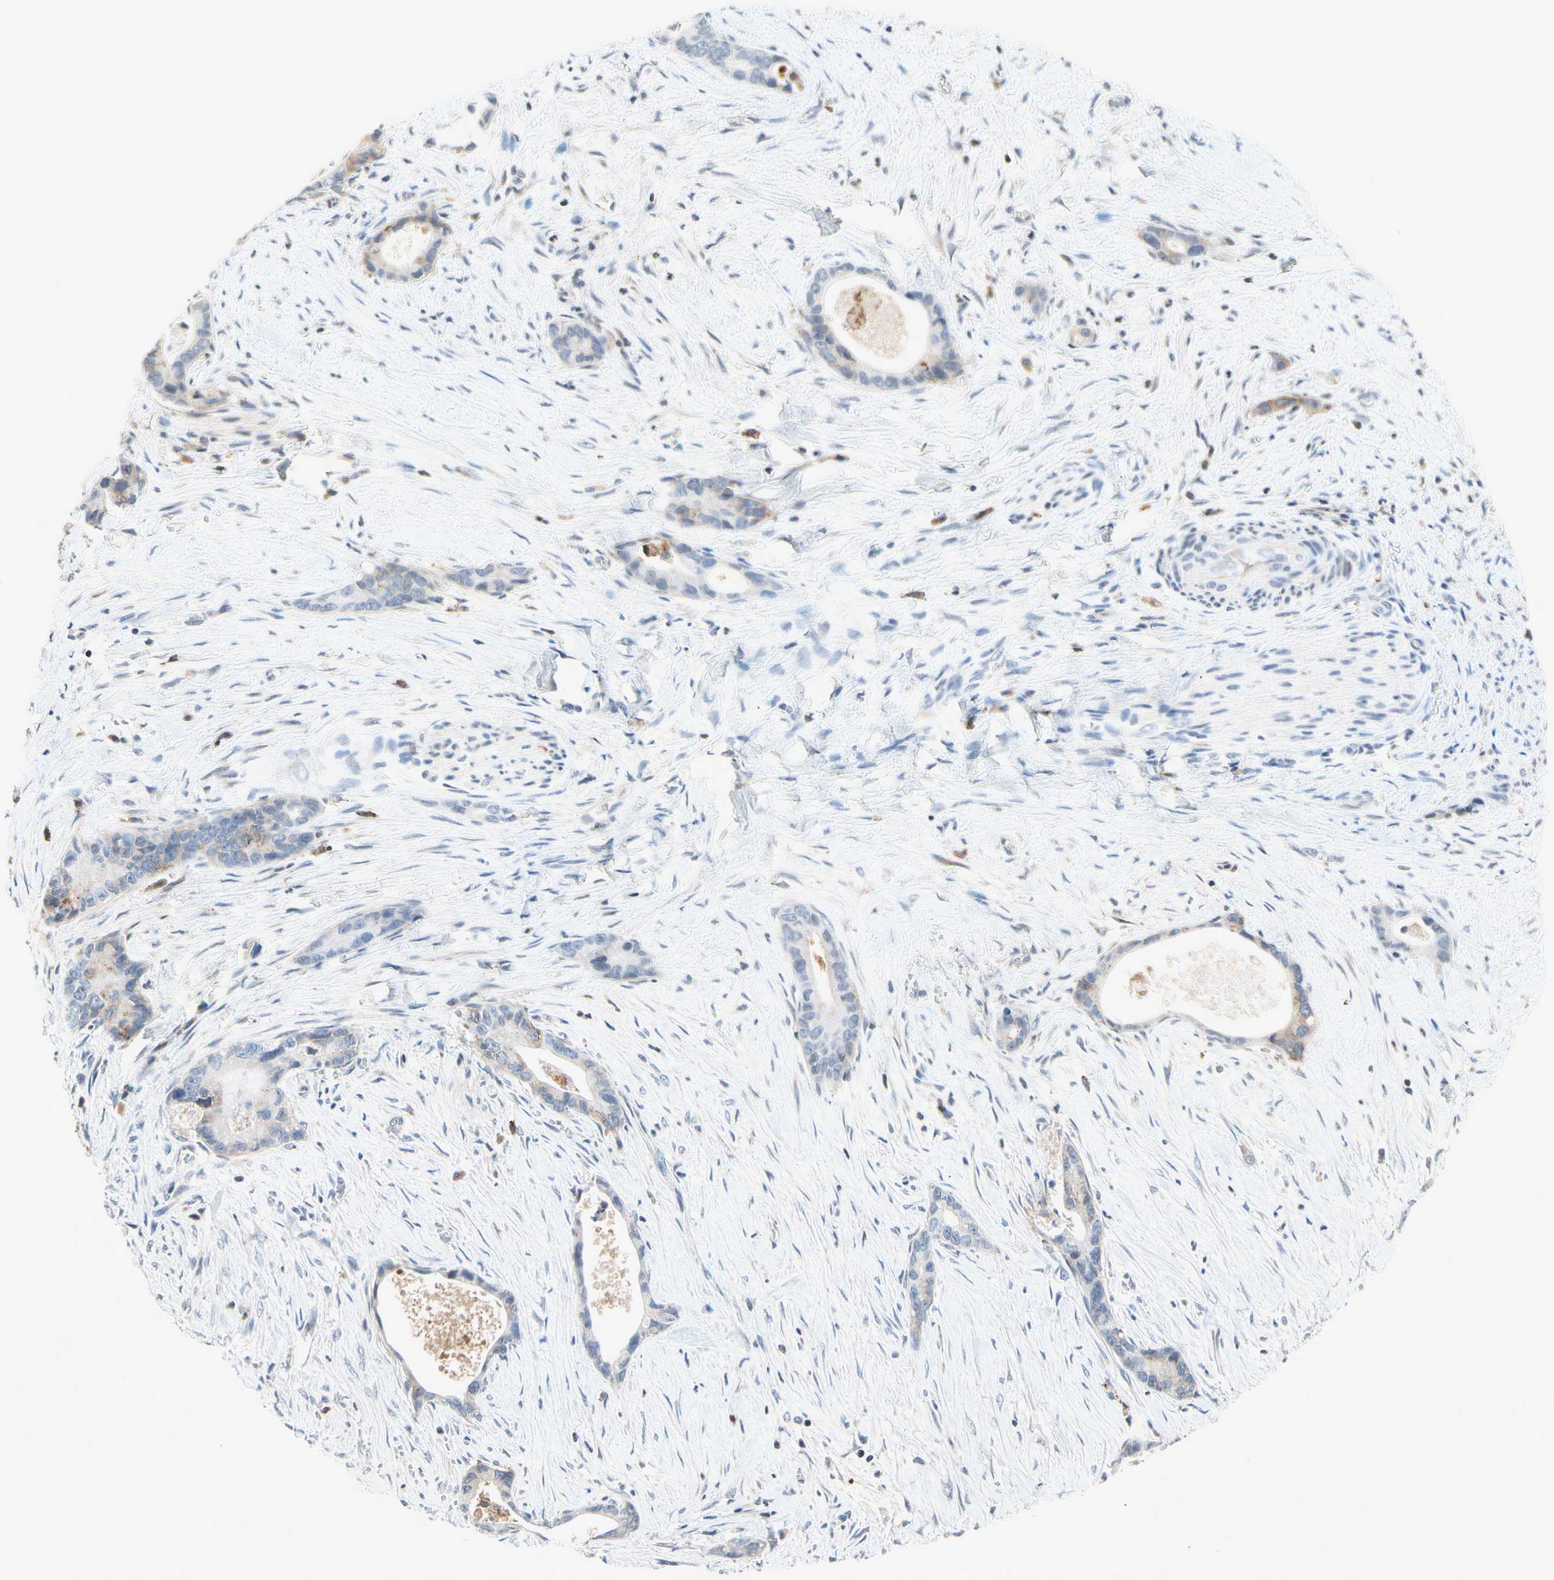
{"staining": {"intensity": "moderate", "quantity": "<25%", "location": "cytoplasmic/membranous"}, "tissue": "liver cancer", "cell_type": "Tumor cells", "image_type": "cancer", "snomed": [{"axis": "morphology", "description": "Cholangiocarcinoma"}, {"axis": "topography", "description": "Liver"}], "caption": "IHC of human liver cancer demonstrates low levels of moderate cytoplasmic/membranous expression in about <25% of tumor cells. (Brightfield microscopy of DAB IHC at high magnification).", "gene": "NDFIP2", "patient": {"sex": "female", "age": 55}}